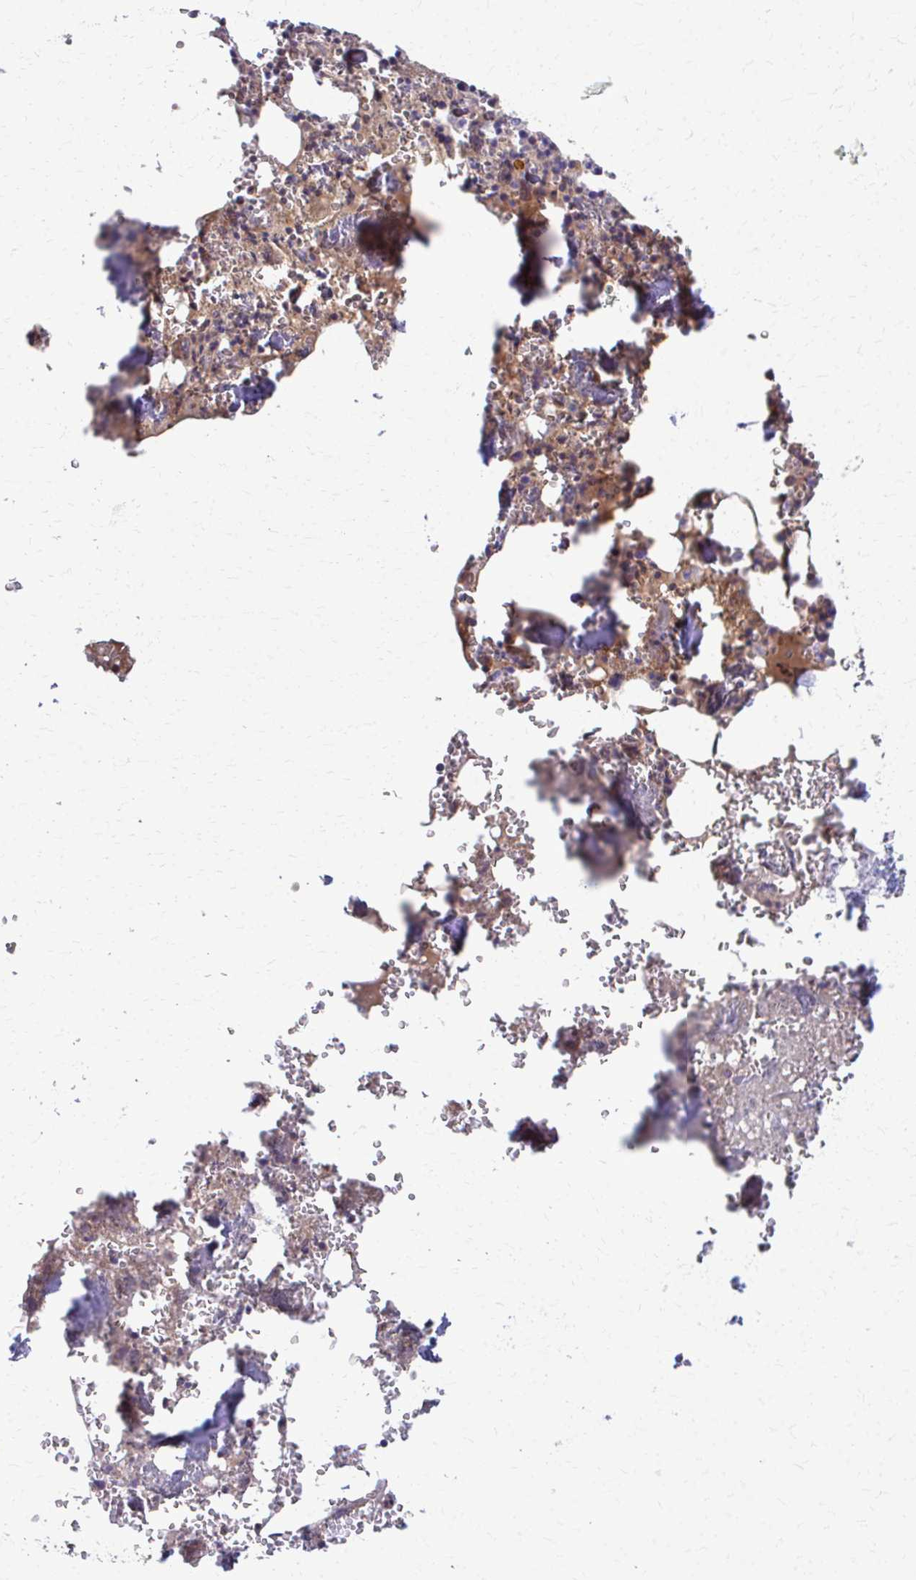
{"staining": {"intensity": "moderate", "quantity": "25%-75%", "location": "cytoplasmic/membranous"}, "tissue": "bone marrow", "cell_type": "Hematopoietic cells", "image_type": "normal", "snomed": [{"axis": "morphology", "description": "Normal tissue, NOS"}, {"axis": "topography", "description": "Bone marrow"}], "caption": "The photomicrograph reveals staining of benign bone marrow, revealing moderate cytoplasmic/membranous protein positivity (brown color) within hematopoietic cells.", "gene": "CFH", "patient": {"sex": "male", "age": 54}}